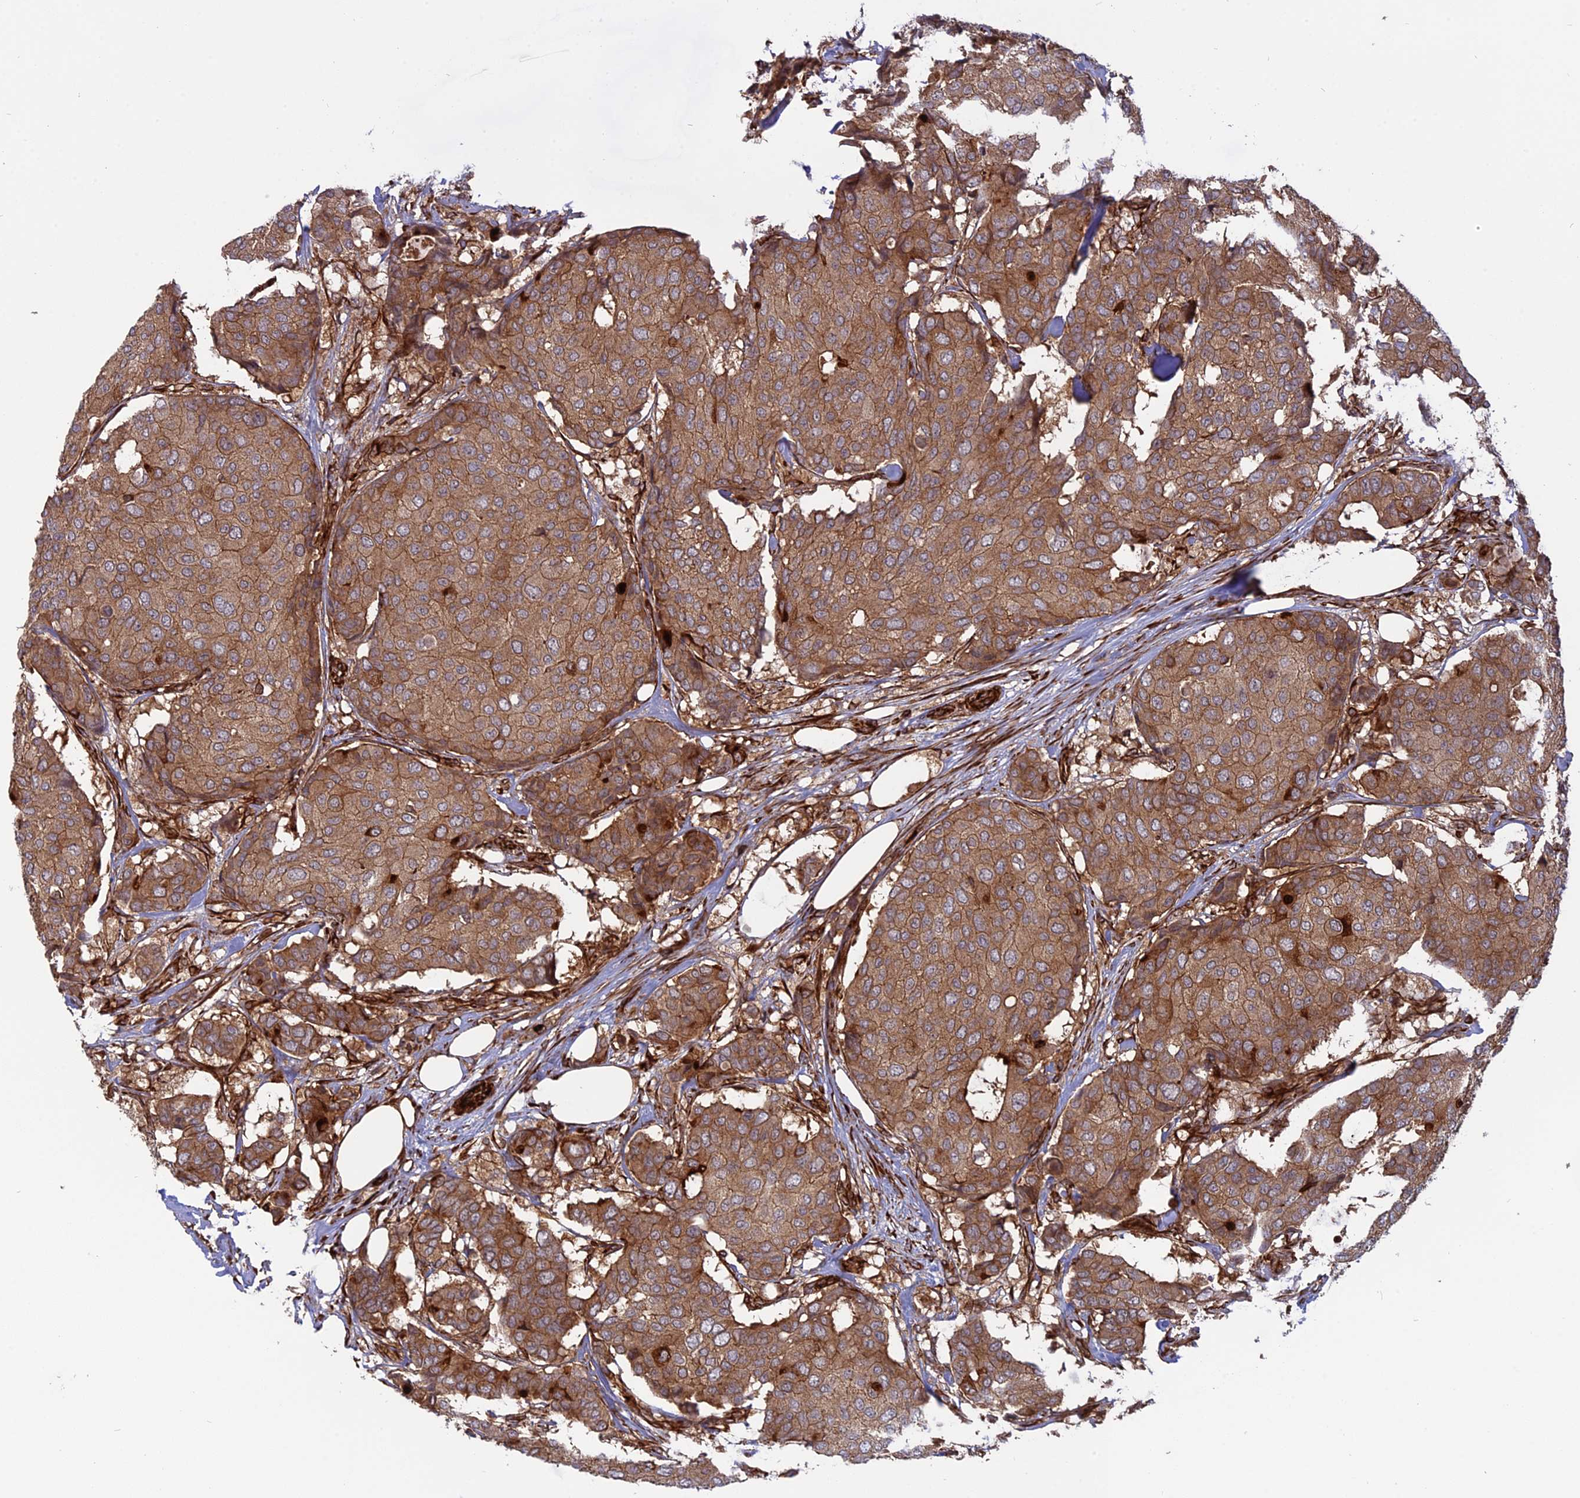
{"staining": {"intensity": "moderate", "quantity": ">75%", "location": "cytoplasmic/membranous"}, "tissue": "breast cancer", "cell_type": "Tumor cells", "image_type": "cancer", "snomed": [{"axis": "morphology", "description": "Duct carcinoma"}, {"axis": "topography", "description": "Breast"}], "caption": "Protein analysis of breast cancer tissue displays moderate cytoplasmic/membranous expression in about >75% of tumor cells. The protein of interest is stained brown, and the nuclei are stained in blue (DAB (3,3'-diaminobenzidine) IHC with brightfield microscopy, high magnification).", "gene": "PHLDB3", "patient": {"sex": "female", "age": 75}}